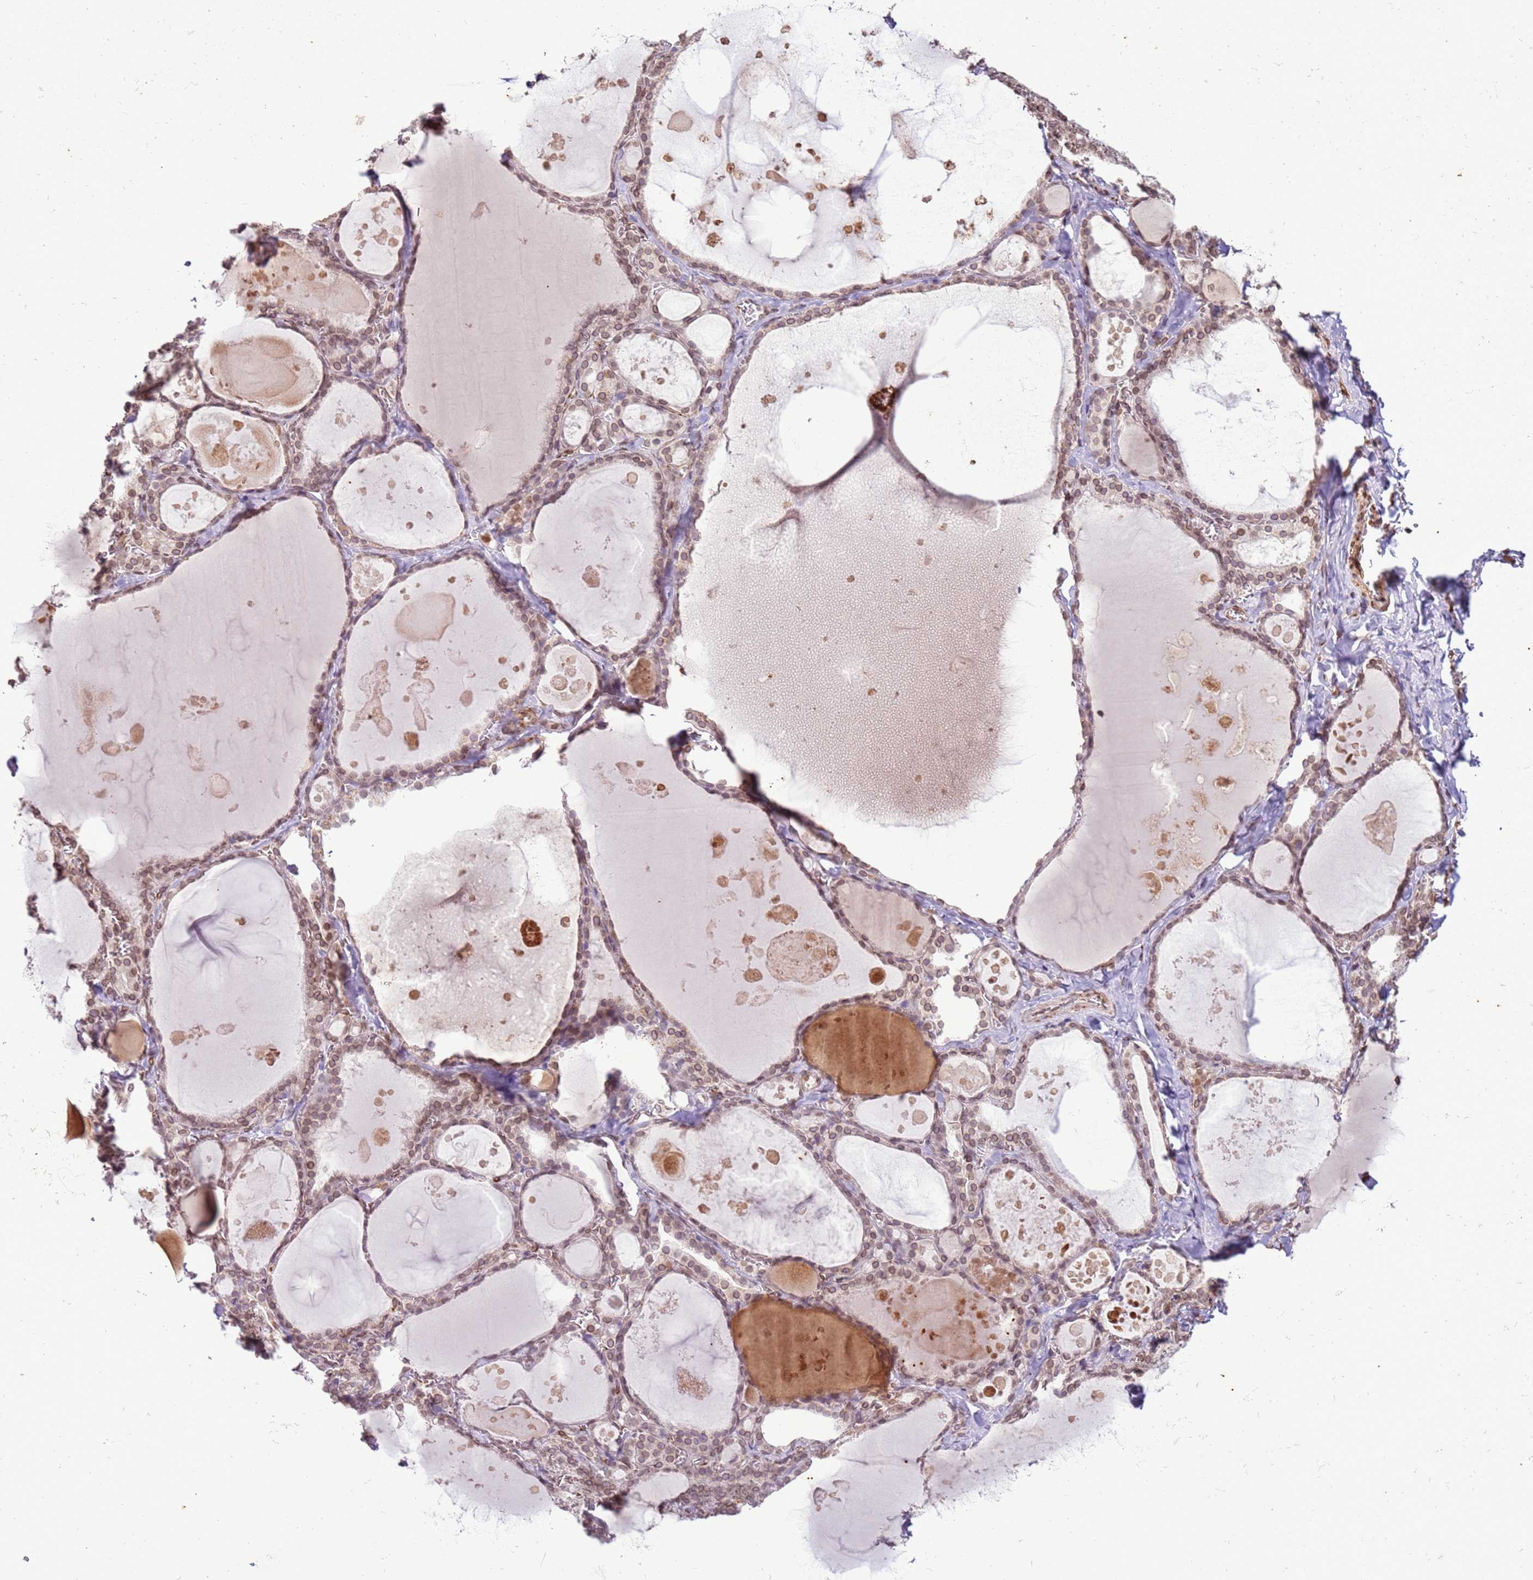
{"staining": {"intensity": "moderate", "quantity": ">75%", "location": "cytoplasmic/membranous,nuclear"}, "tissue": "thyroid gland", "cell_type": "Glandular cells", "image_type": "normal", "snomed": [{"axis": "morphology", "description": "Normal tissue, NOS"}, {"axis": "topography", "description": "Thyroid gland"}], "caption": "Immunohistochemical staining of benign thyroid gland demonstrates moderate cytoplasmic/membranous,nuclear protein positivity in about >75% of glandular cells. Nuclei are stained in blue.", "gene": "TMEM47", "patient": {"sex": "male", "age": 56}}